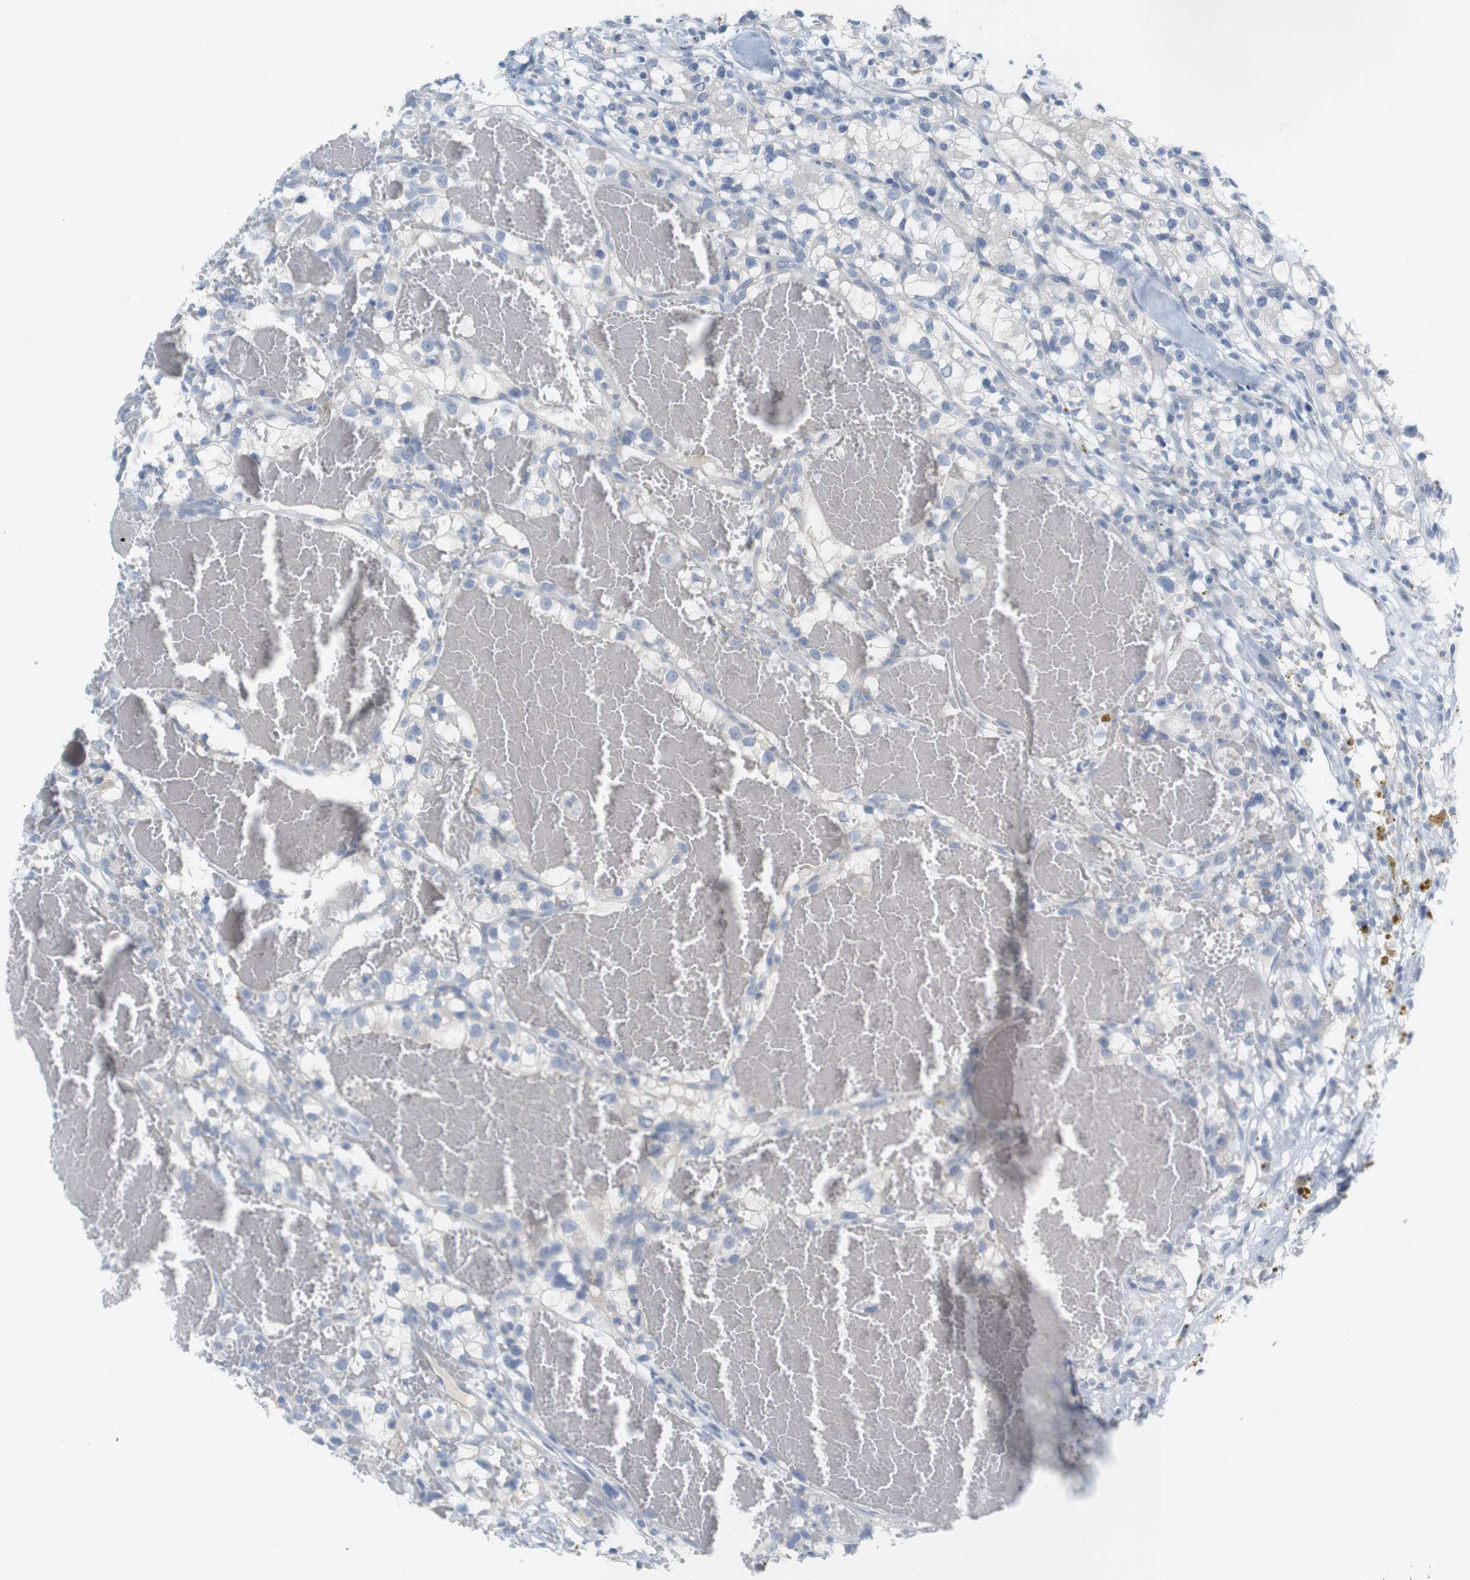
{"staining": {"intensity": "negative", "quantity": "none", "location": "none"}, "tissue": "renal cancer", "cell_type": "Tumor cells", "image_type": "cancer", "snomed": [{"axis": "morphology", "description": "Adenocarcinoma, NOS"}, {"axis": "topography", "description": "Kidney"}], "caption": "Tumor cells are negative for protein expression in human renal adenocarcinoma.", "gene": "RGS9", "patient": {"sex": "female", "age": 57}}